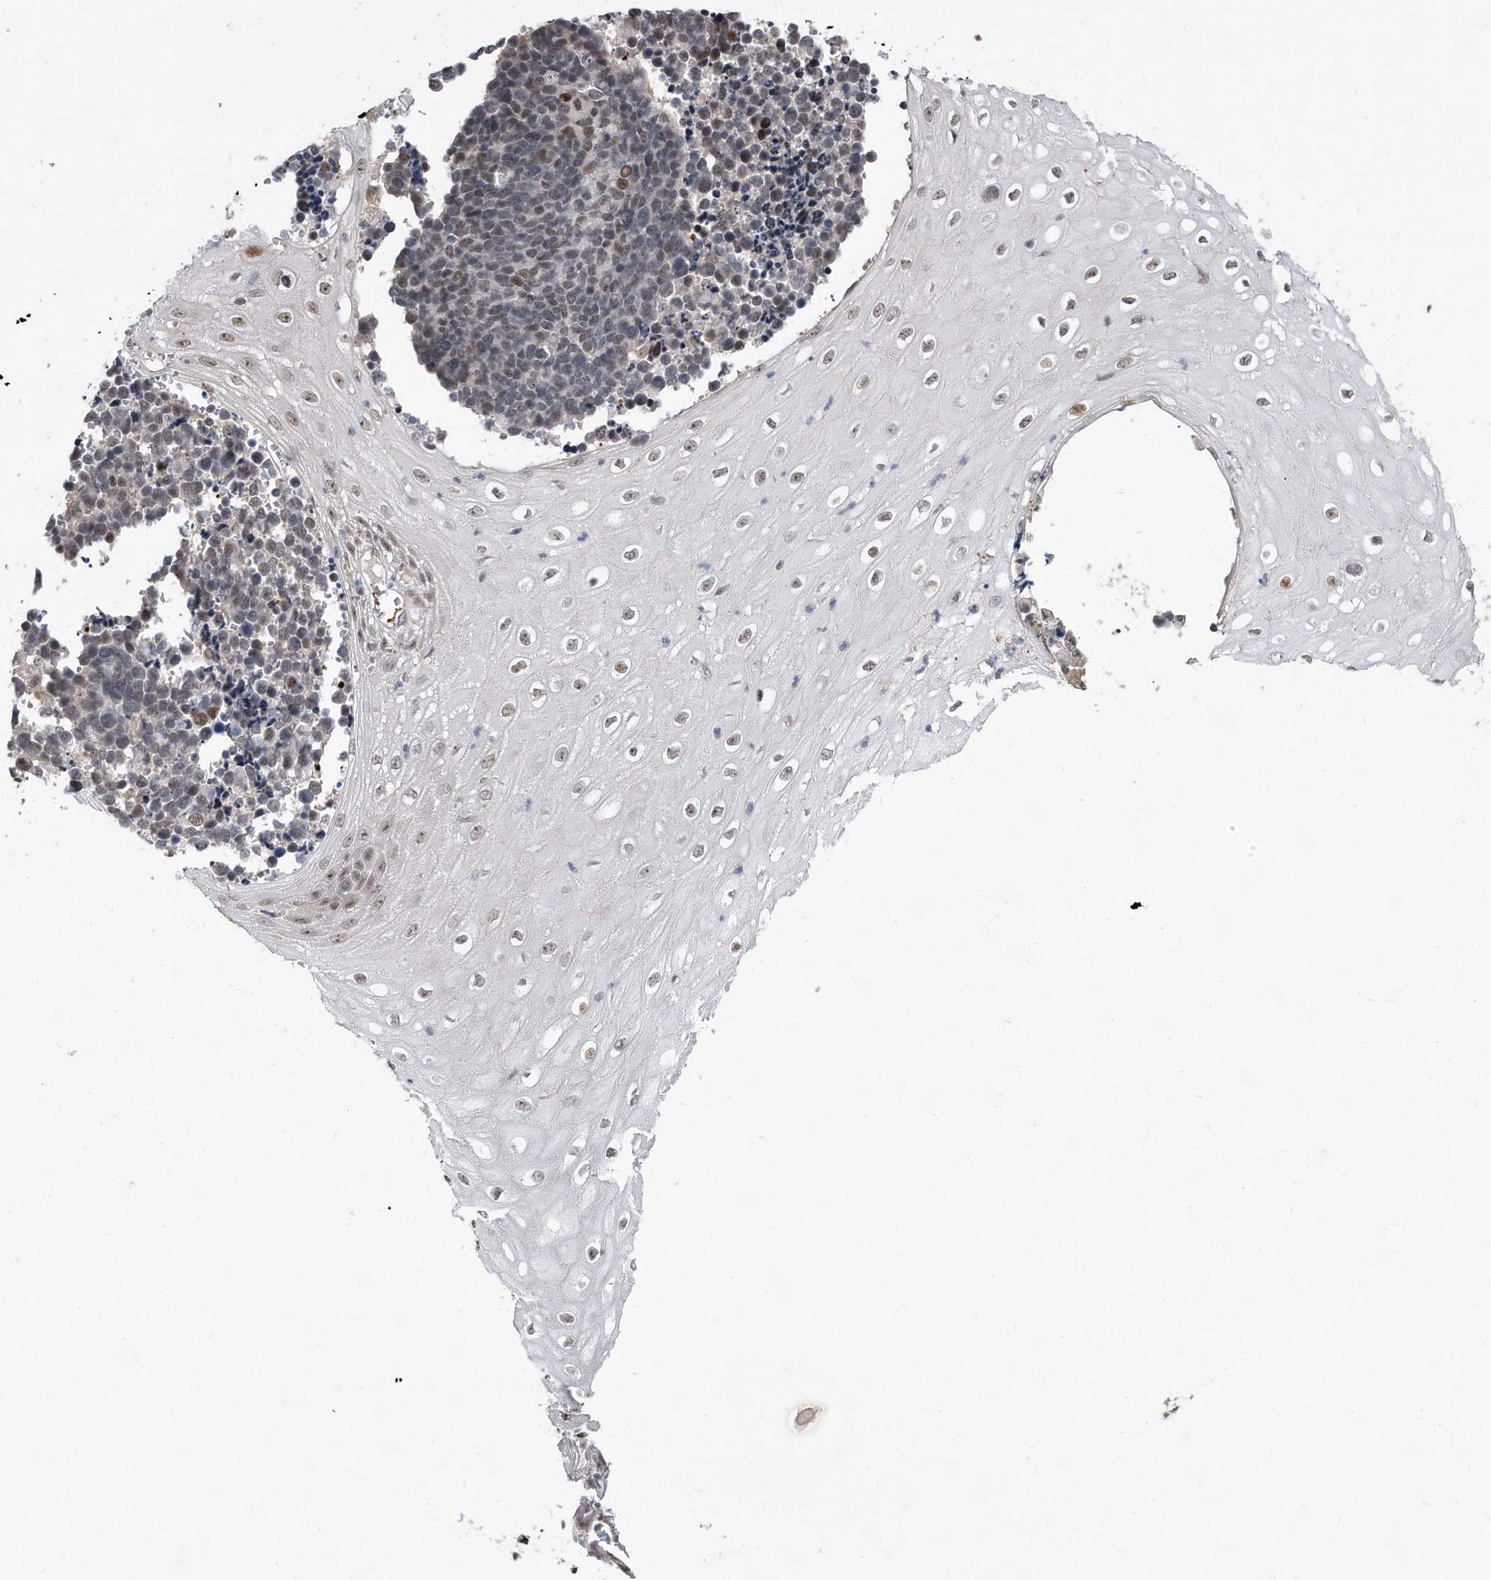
{"staining": {"intensity": "weak", "quantity": "<25%", "location": "nuclear"}, "tissue": "cervical cancer", "cell_type": "Tumor cells", "image_type": "cancer", "snomed": [{"axis": "morphology", "description": "Normal tissue, NOS"}, {"axis": "morphology", "description": "Squamous cell carcinoma, NOS"}, {"axis": "topography", "description": "Cervix"}], "caption": "Histopathology image shows no significant protein expression in tumor cells of cervical cancer.", "gene": "PGBD2", "patient": {"sex": "female", "age": 35}}